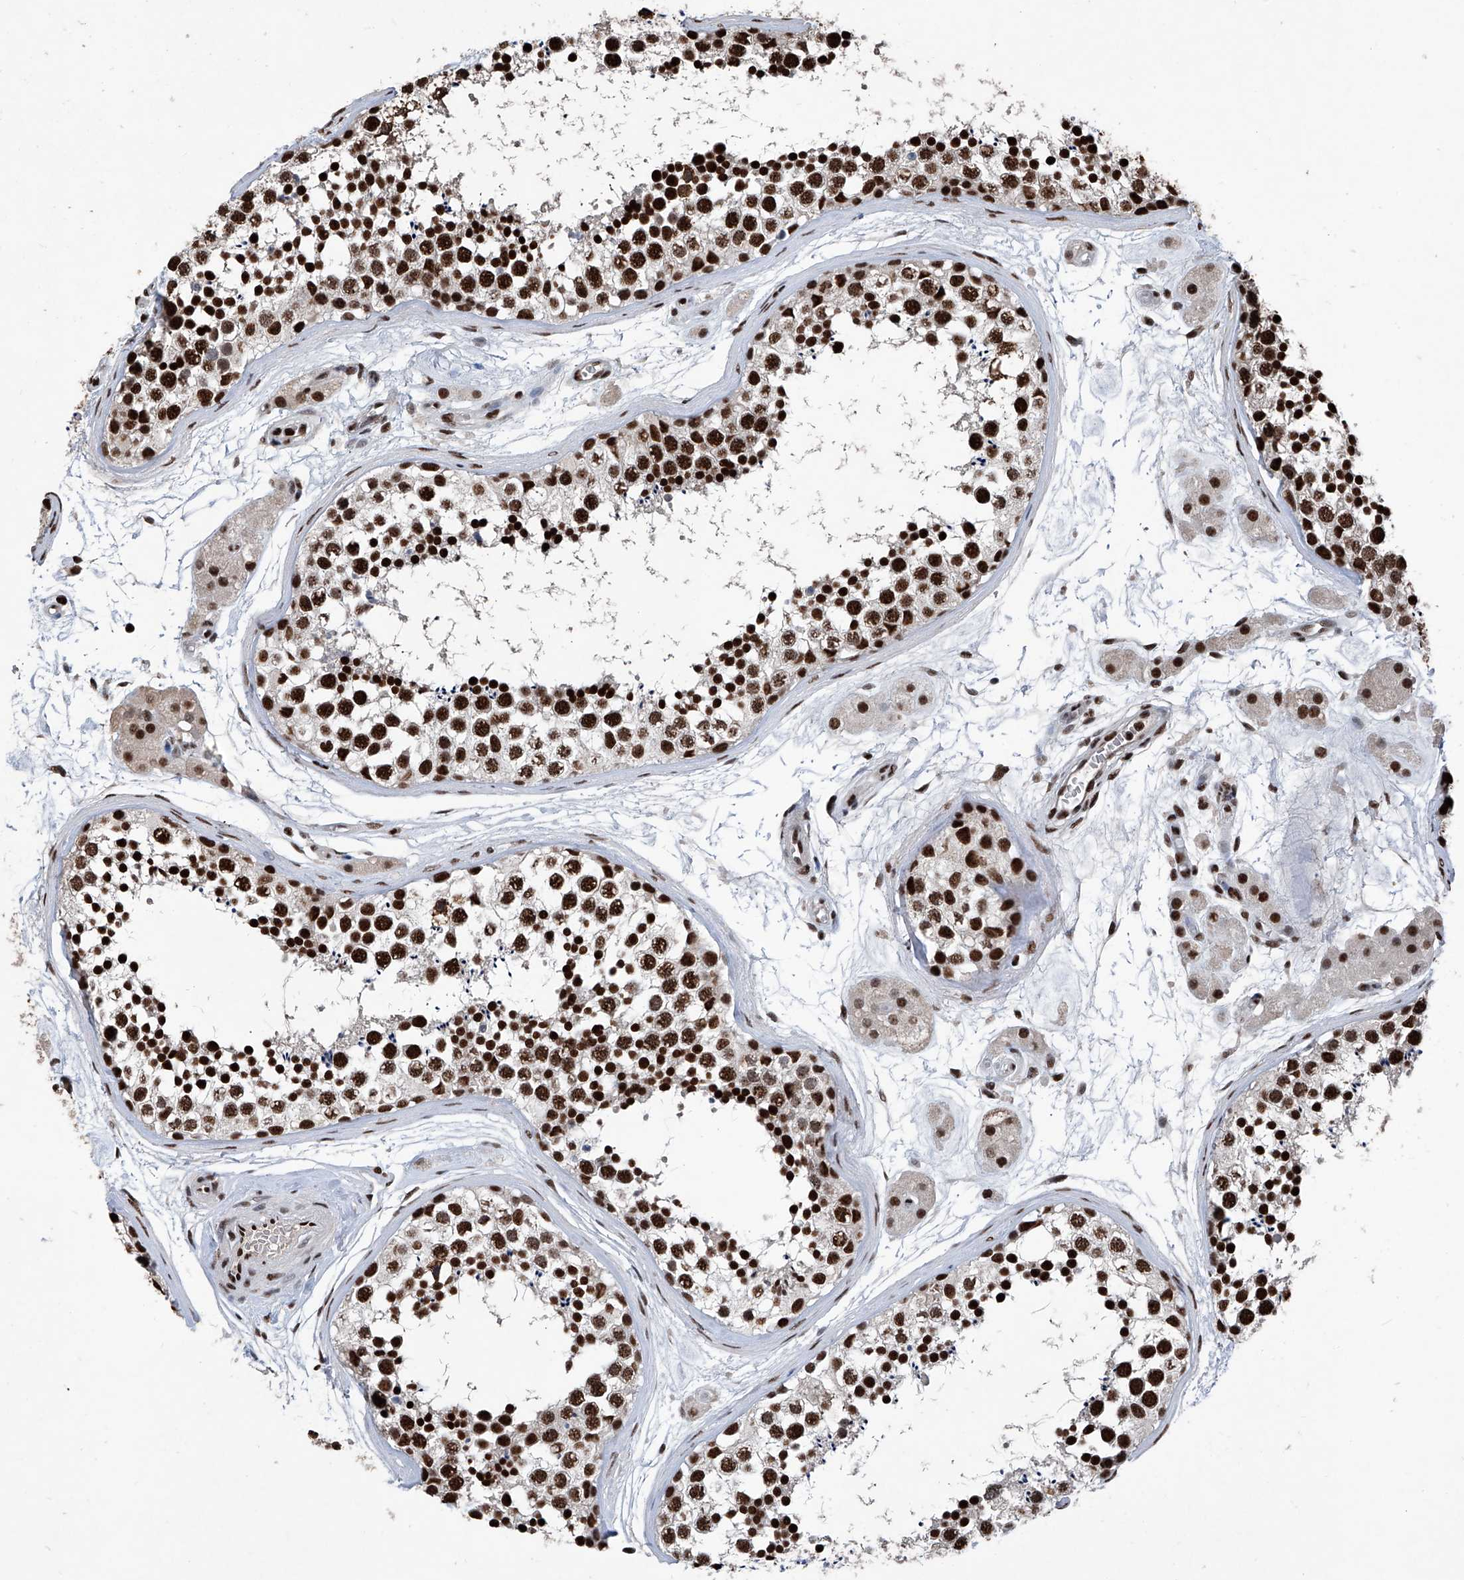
{"staining": {"intensity": "strong", "quantity": ">75%", "location": "nuclear"}, "tissue": "testis", "cell_type": "Cells in seminiferous ducts", "image_type": "normal", "snomed": [{"axis": "morphology", "description": "Normal tissue, NOS"}, {"axis": "topography", "description": "Testis"}], "caption": "Cells in seminiferous ducts demonstrate strong nuclear staining in approximately >75% of cells in benign testis.", "gene": "DDX39B", "patient": {"sex": "male", "age": 56}}